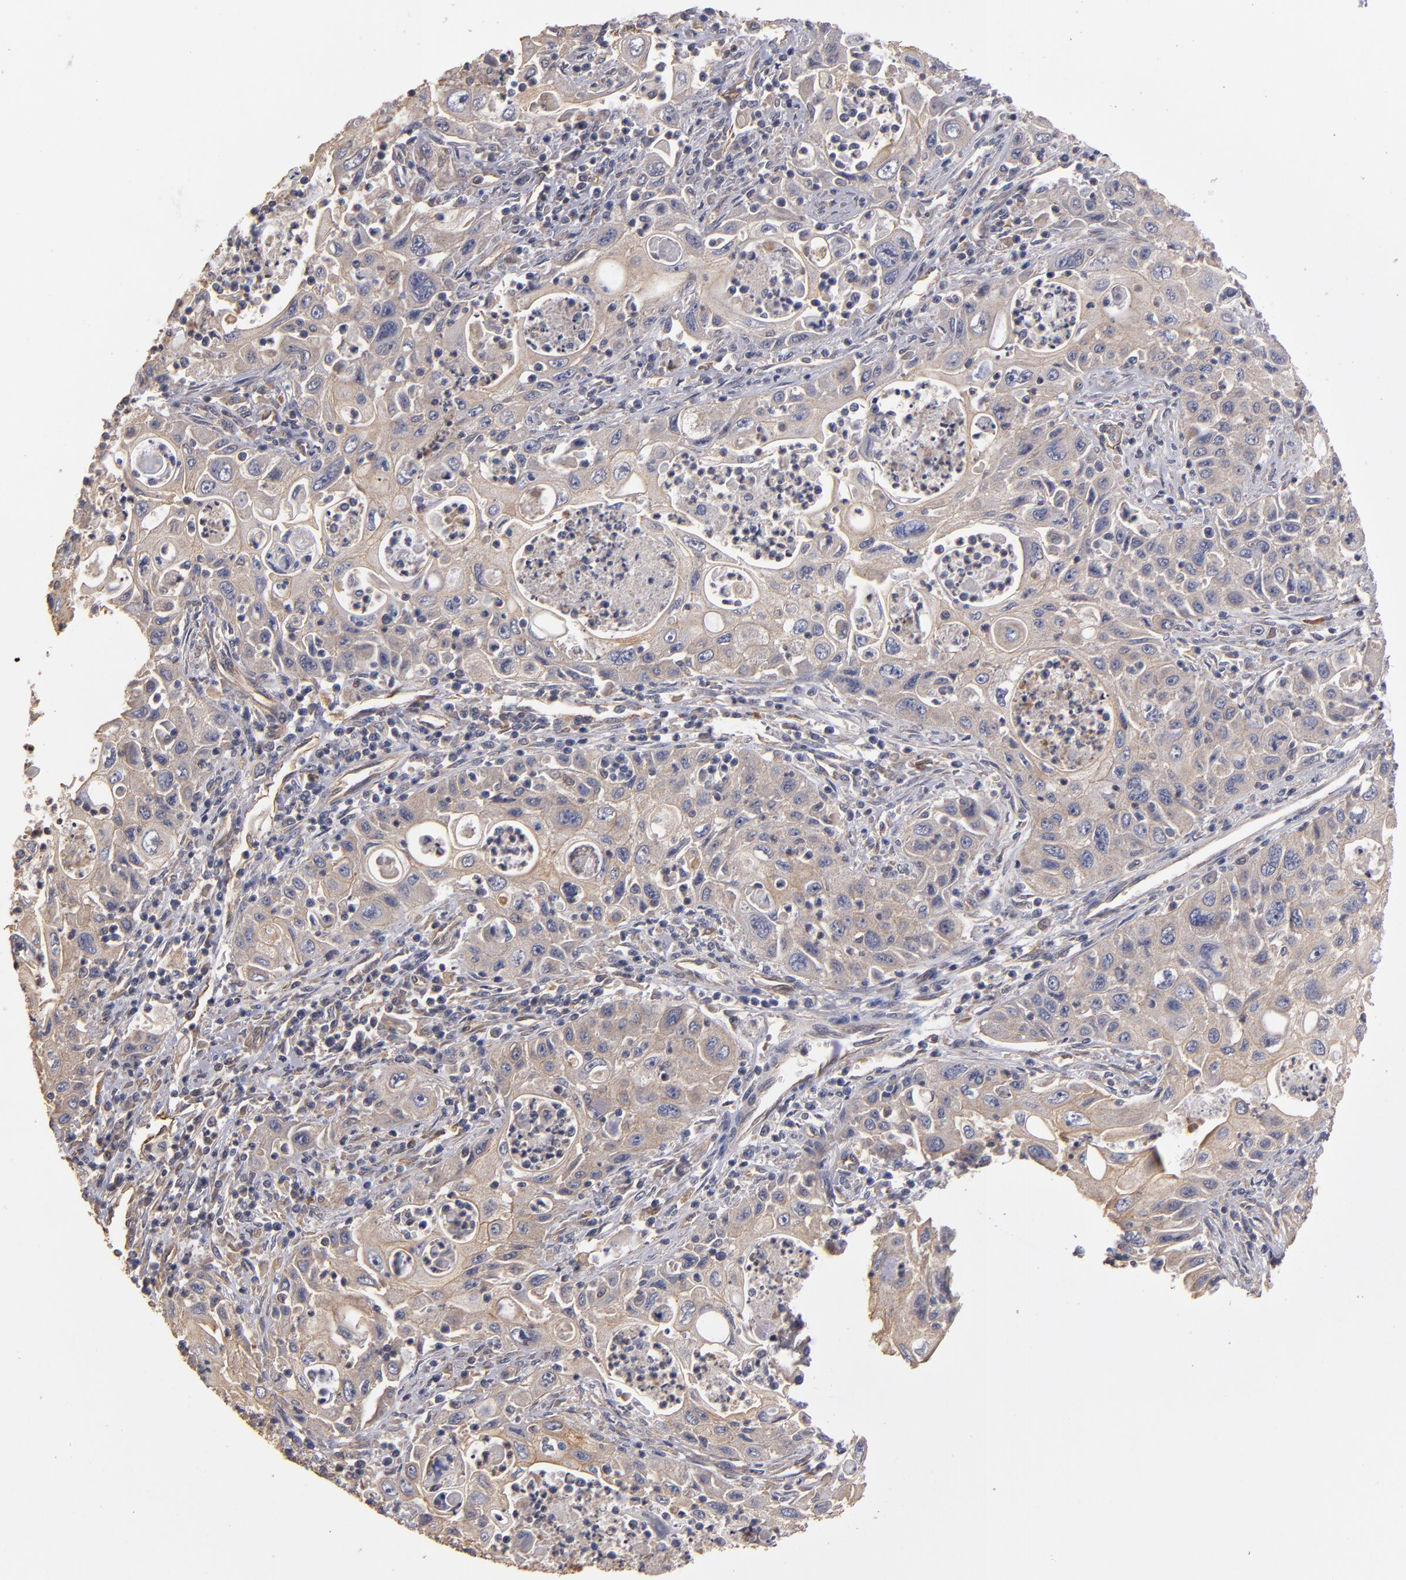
{"staining": {"intensity": "weak", "quantity": ">75%", "location": "cytoplasmic/membranous"}, "tissue": "pancreatic cancer", "cell_type": "Tumor cells", "image_type": "cancer", "snomed": [{"axis": "morphology", "description": "Adenocarcinoma, NOS"}, {"axis": "topography", "description": "Pancreas"}], "caption": "A brown stain highlights weak cytoplasmic/membranous staining of a protein in pancreatic cancer (adenocarcinoma) tumor cells. The protein is shown in brown color, while the nuclei are stained blue.", "gene": "DMD", "patient": {"sex": "male", "age": 70}}